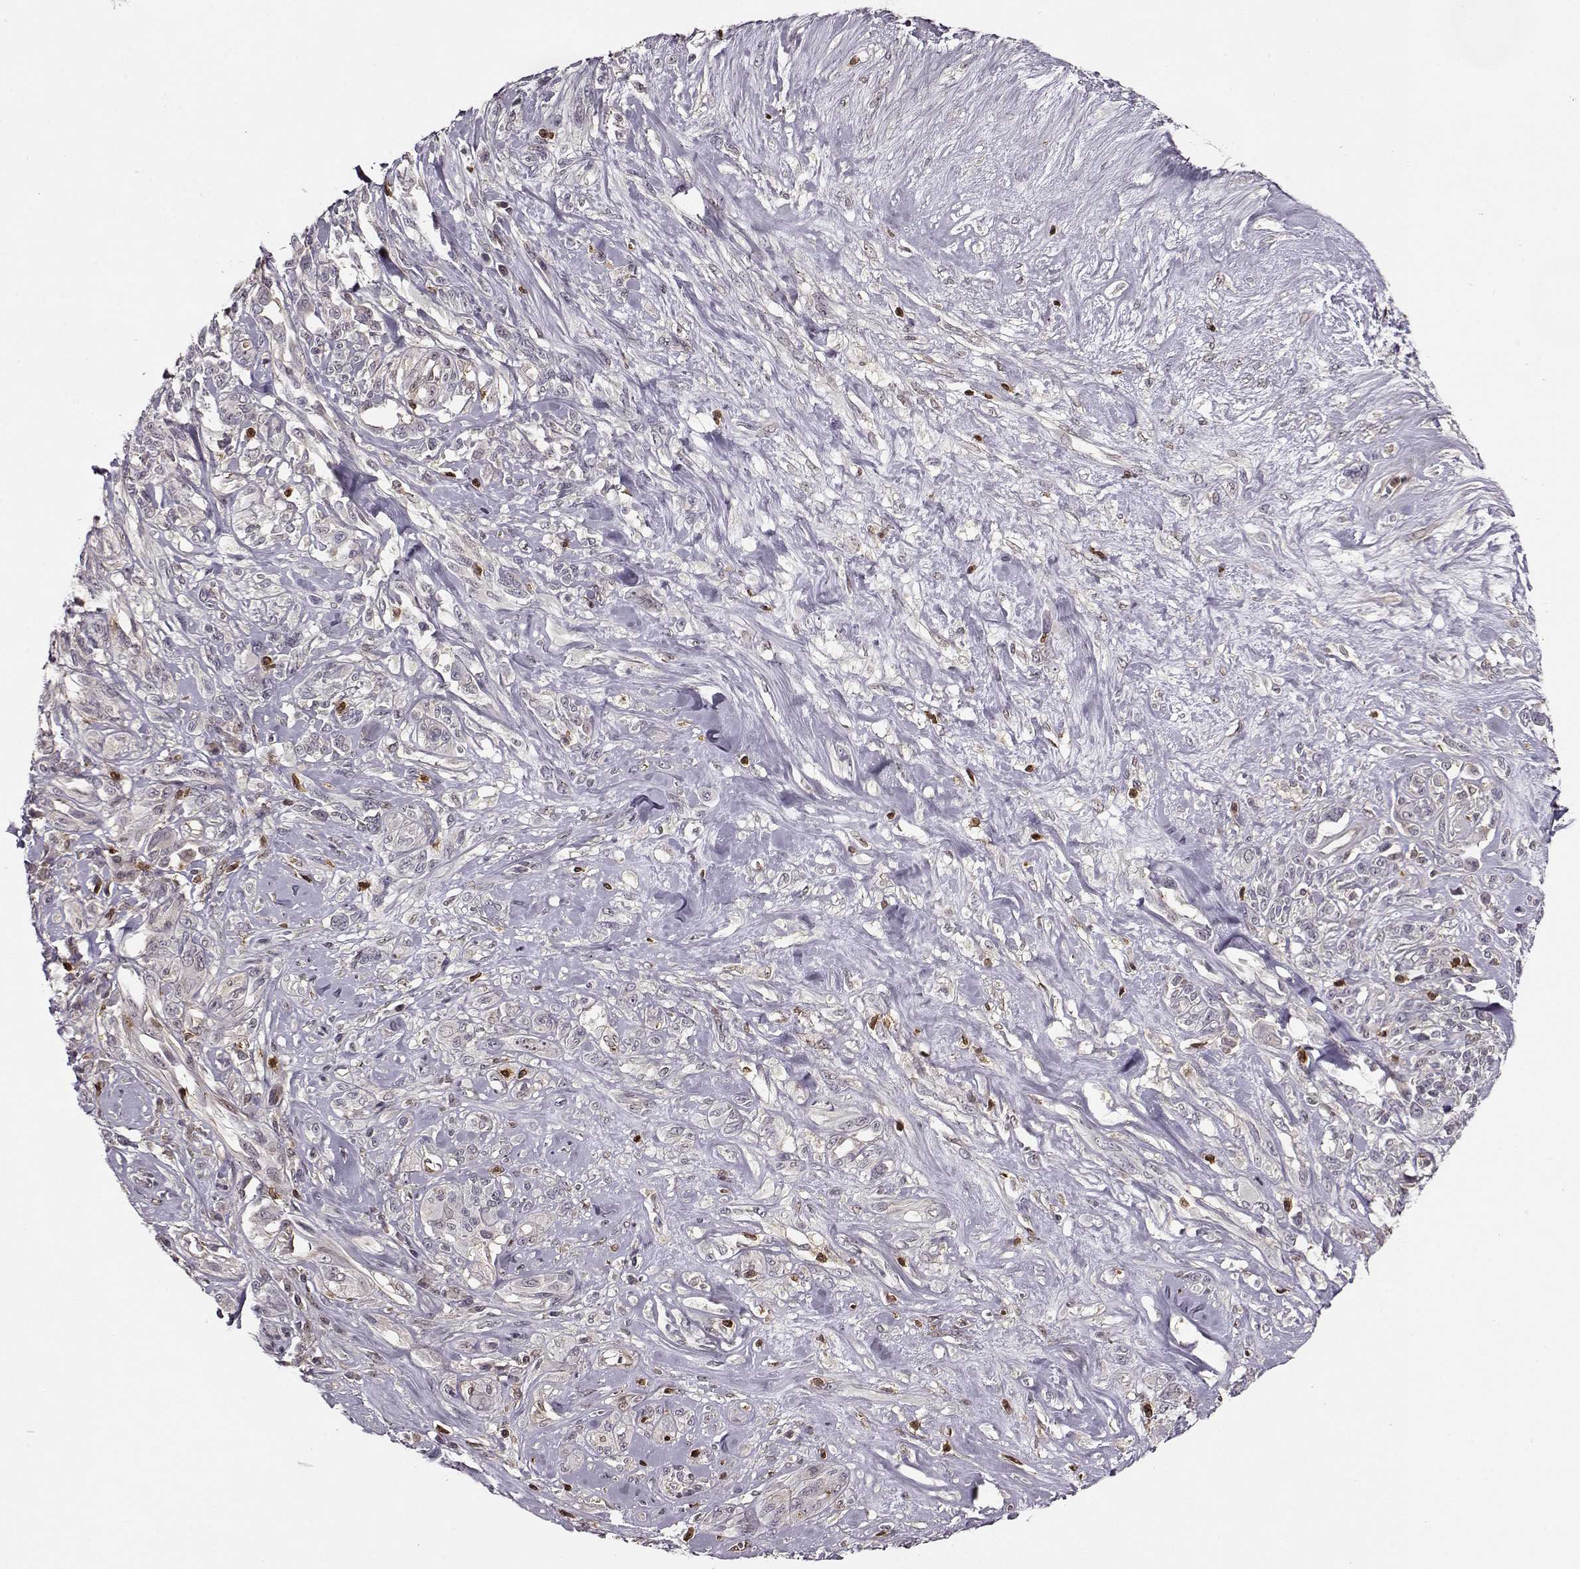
{"staining": {"intensity": "negative", "quantity": "none", "location": "none"}, "tissue": "melanoma", "cell_type": "Tumor cells", "image_type": "cancer", "snomed": [{"axis": "morphology", "description": "Malignant melanoma, NOS"}, {"axis": "topography", "description": "Skin"}], "caption": "IHC image of human malignant melanoma stained for a protein (brown), which reveals no positivity in tumor cells.", "gene": "MFSD1", "patient": {"sex": "female", "age": 91}}